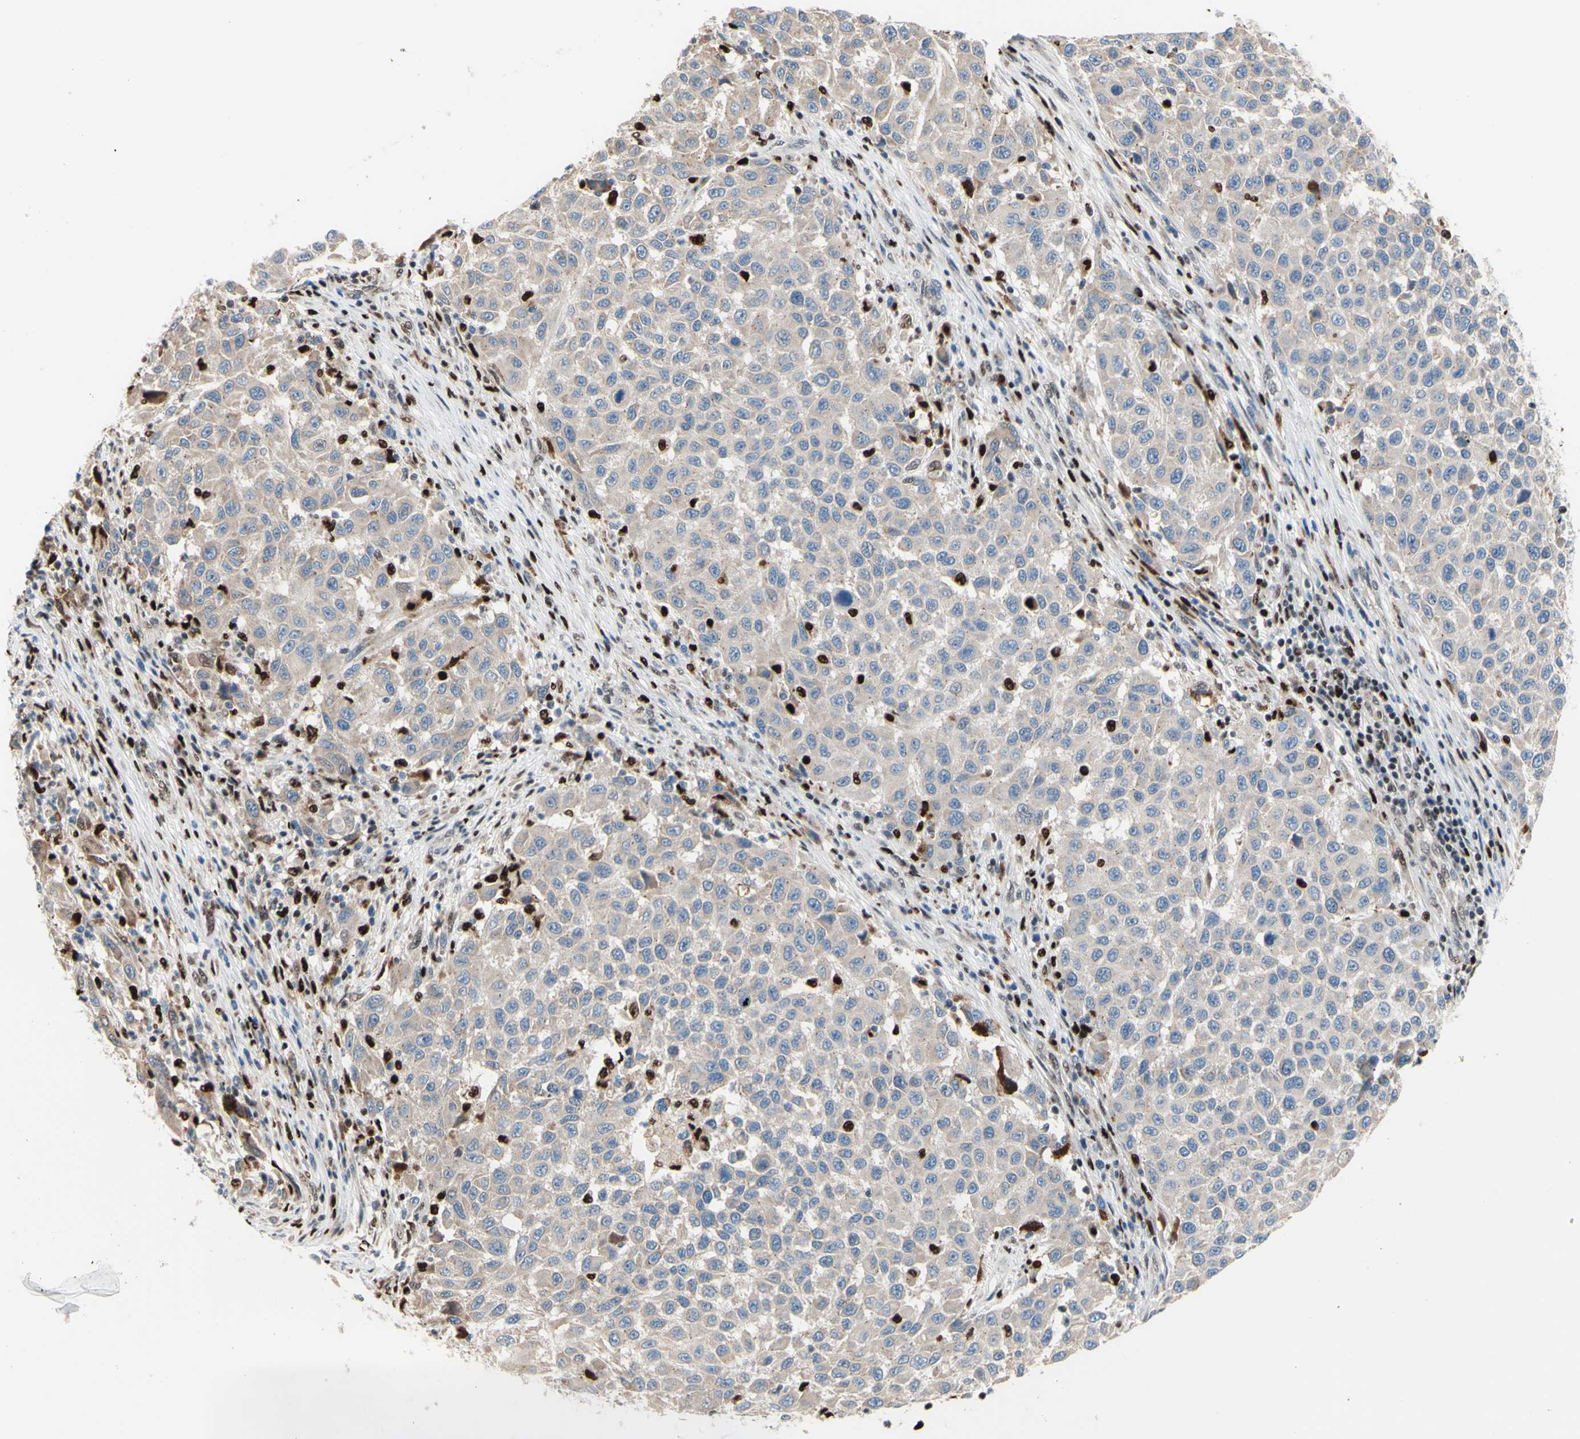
{"staining": {"intensity": "weak", "quantity": ">75%", "location": "cytoplasmic/membranous"}, "tissue": "melanoma", "cell_type": "Tumor cells", "image_type": "cancer", "snomed": [{"axis": "morphology", "description": "Malignant melanoma, Metastatic site"}, {"axis": "topography", "description": "Lymph node"}], "caption": "Protein staining by immunohistochemistry shows weak cytoplasmic/membranous staining in about >75% of tumor cells in malignant melanoma (metastatic site).", "gene": "EED", "patient": {"sex": "male", "age": 61}}